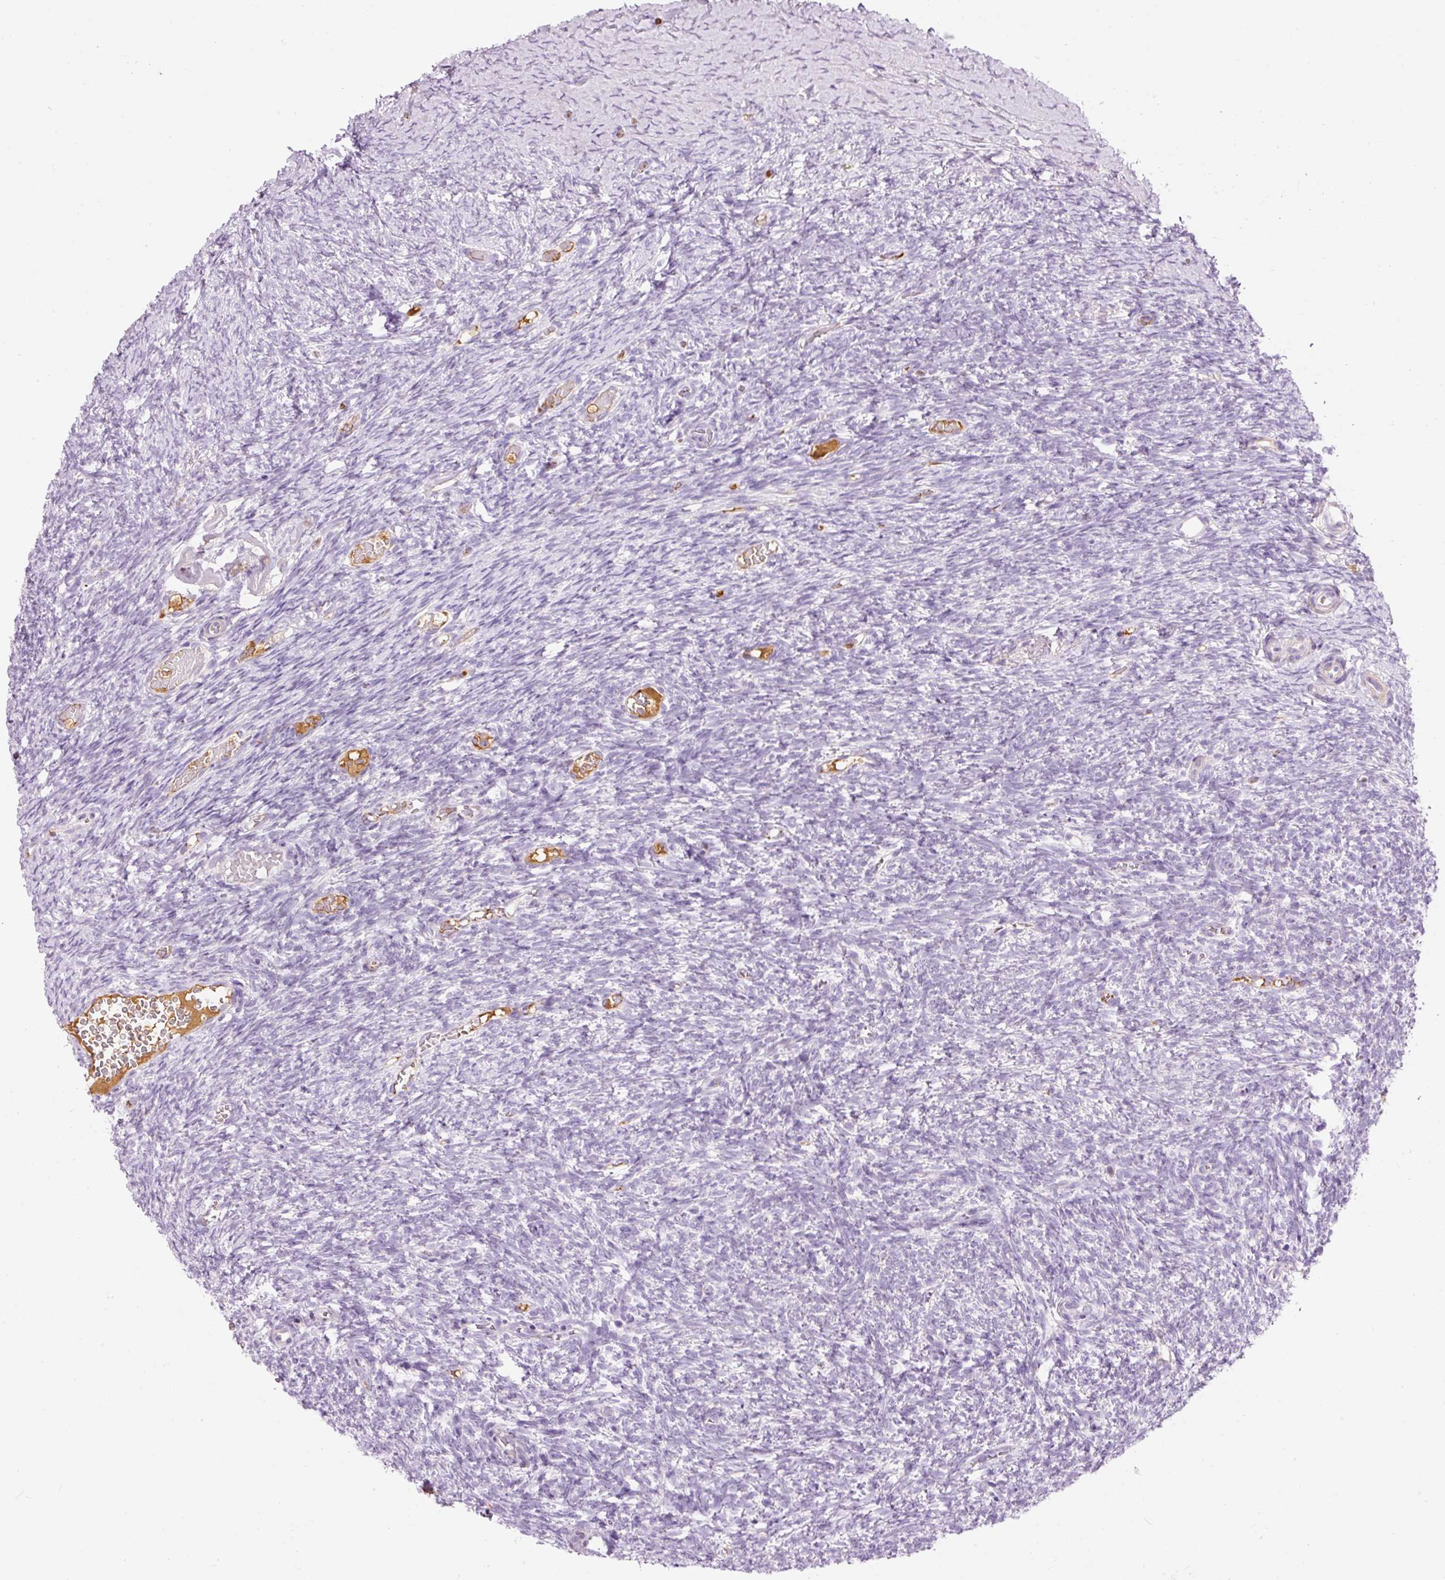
{"staining": {"intensity": "negative", "quantity": "none", "location": "none"}, "tissue": "ovary", "cell_type": "Ovarian stroma cells", "image_type": "normal", "snomed": [{"axis": "morphology", "description": "Normal tissue, NOS"}, {"axis": "topography", "description": "Ovary"}], "caption": "A histopathology image of human ovary is negative for staining in ovarian stroma cells. (DAB (3,3'-diaminobenzidine) IHC, high magnification).", "gene": "PRPF38B", "patient": {"sex": "female", "age": 39}}